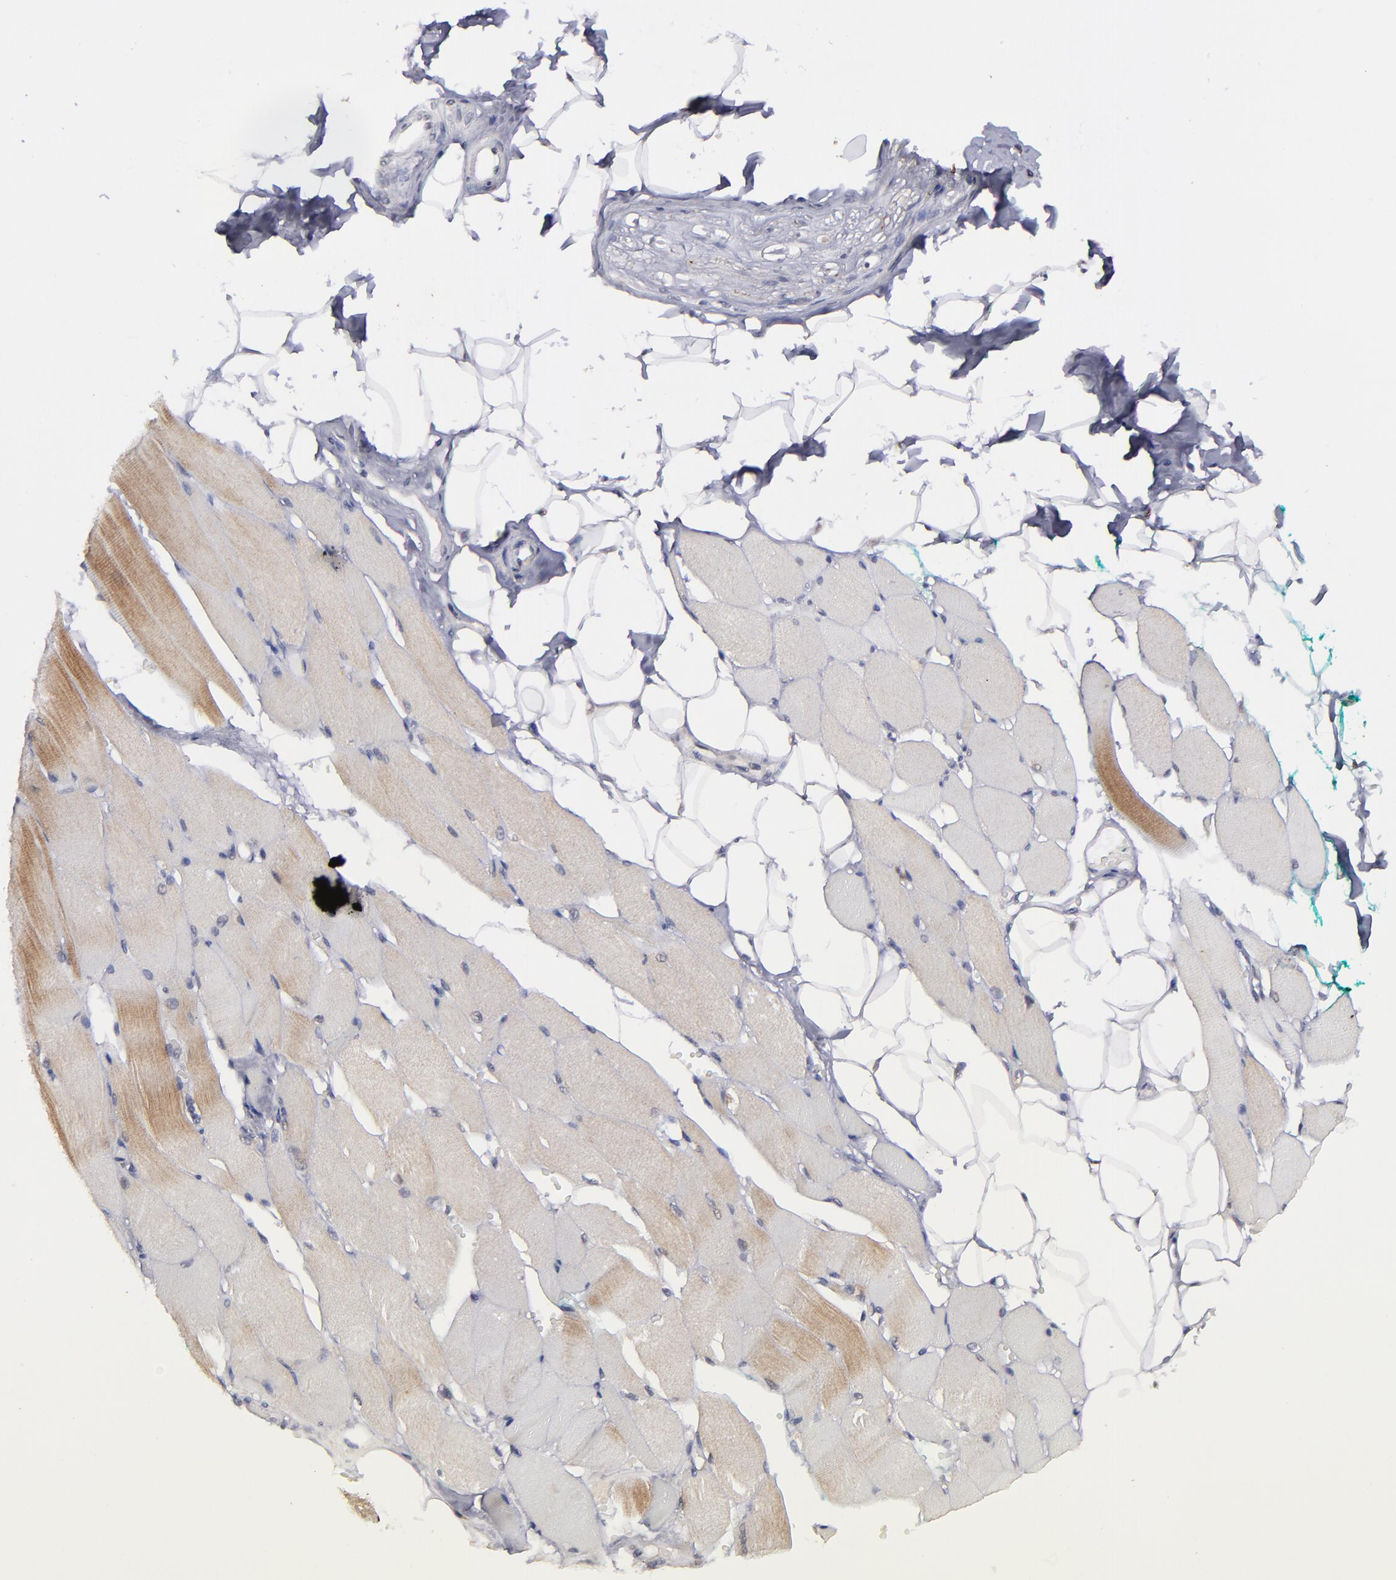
{"staining": {"intensity": "moderate", "quantity": "<25%", "location": "cytoplasmic/membranous"}, "tissue": "skeletal muscle", "cell_type": "Myocytes", "image_type": "normal", "snomed": [{"axis": "morphology", "description": "Normal tissue, NOS"}, {"axis": "topography", "description": "Skeletal muscle"}, {"axis": "topography", "description": "Peripheral nerve tissue"}], "caption": "DAB immunohistochemical staining of benign skeletal muscle reveals moderate cytoplasmic/membranous protein staining in about <25% of myocytes.", "gene": "SIPA1L1", "patient": {"sex": "female", "age": 84}}